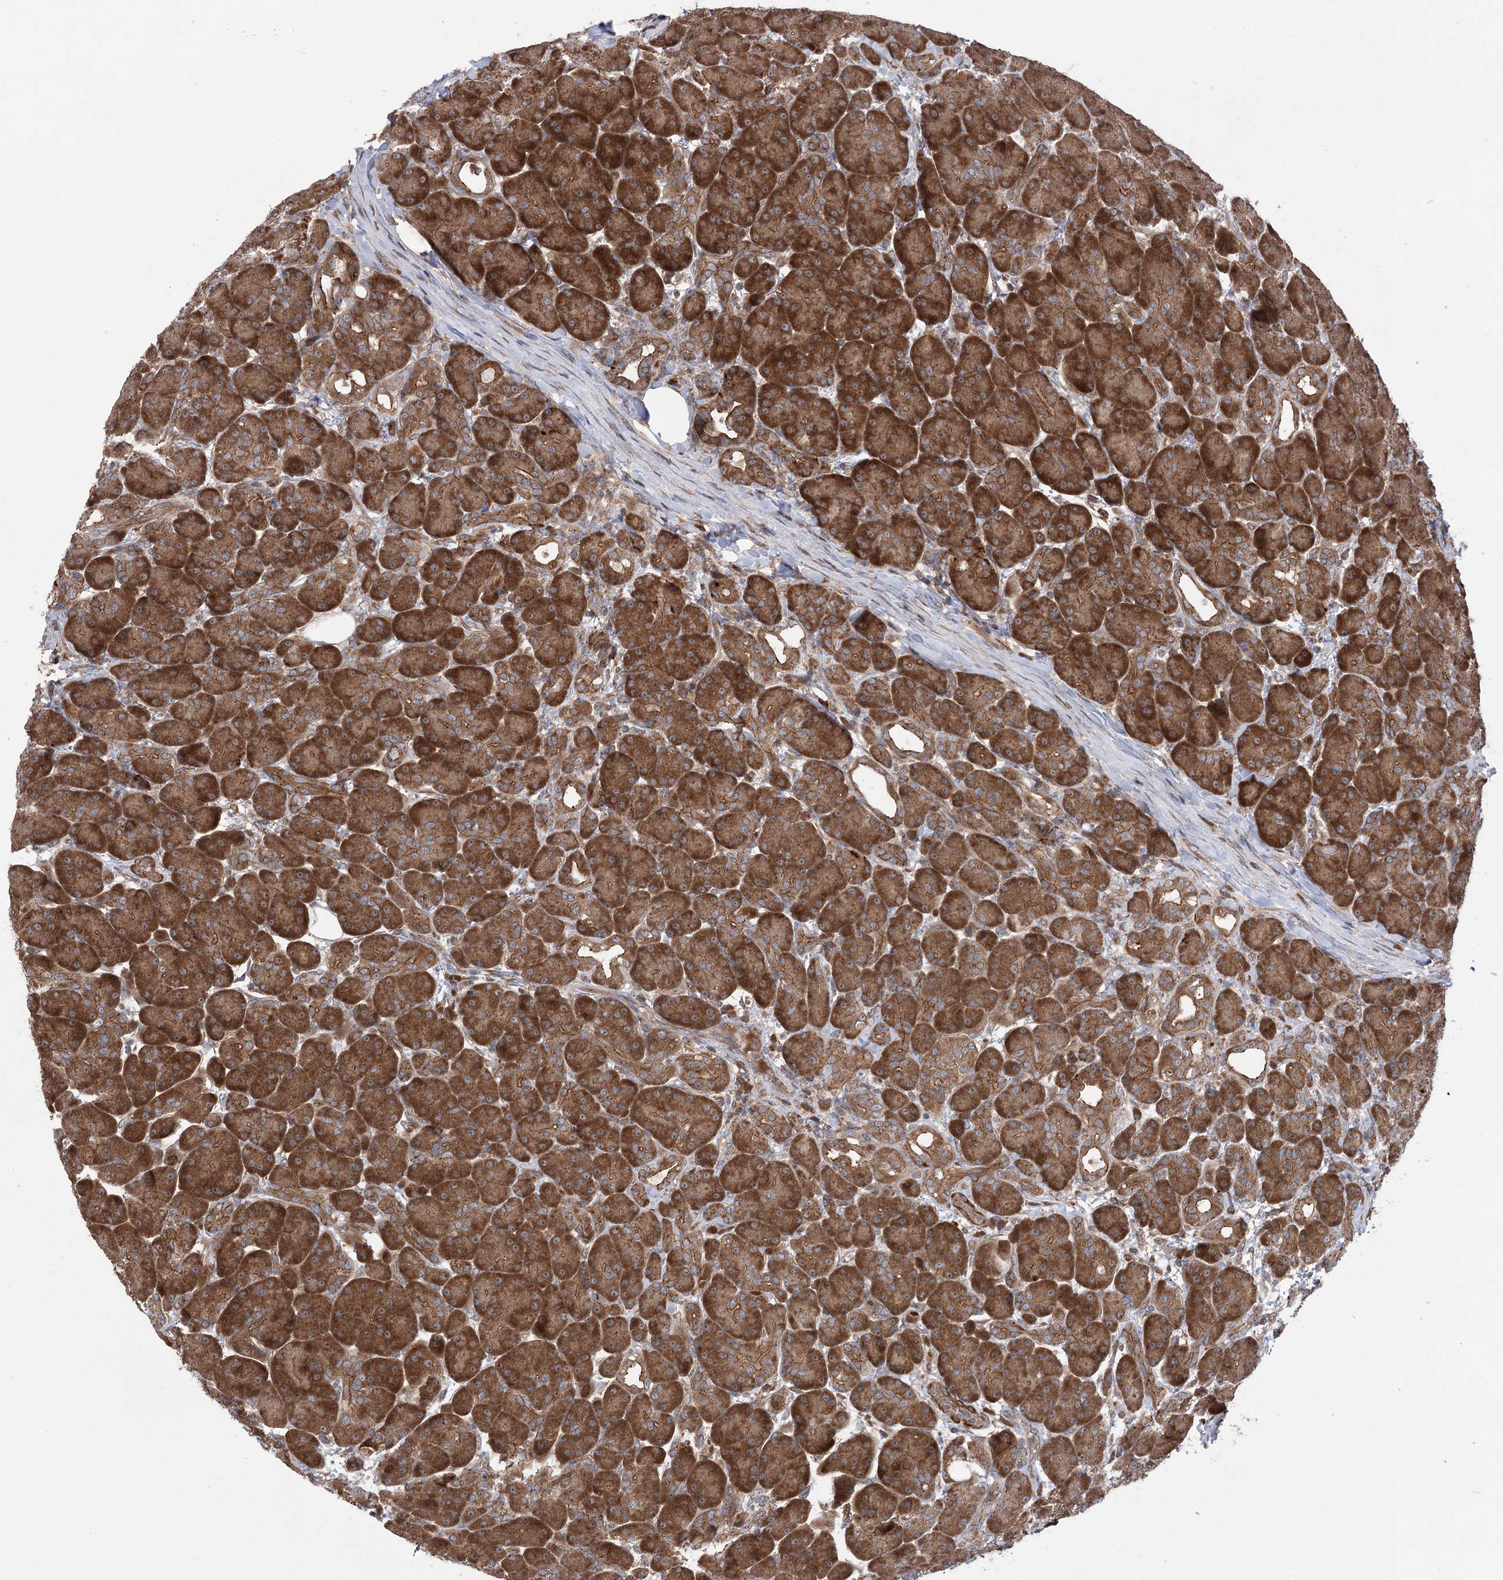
{"staining": {"intensity": "strong", "quantity": ">75%", "location": "cytoplasmic/membranous"}, "tissue": "pancreas", "cell_type": "Exocrine glandular cells", "image_type": "normal", "snomed": [{"axis": "morphology", "description": "Normal tissue, NOS"}, {"axis": "topography", "description": "Pancreas"}], "caption": "Pancreas stained with DAB (3,3'-diaminobenzidine) immunohistochemistry (IHC) displays high levels of strong cytoplasmic/membranous staining in about >75% of exocrine glandular cells. (Brightfield microscopy of DAB IHC at high magnification).", "gene": "VPS37B", "patient": {"sex": "male", "age": 63}}